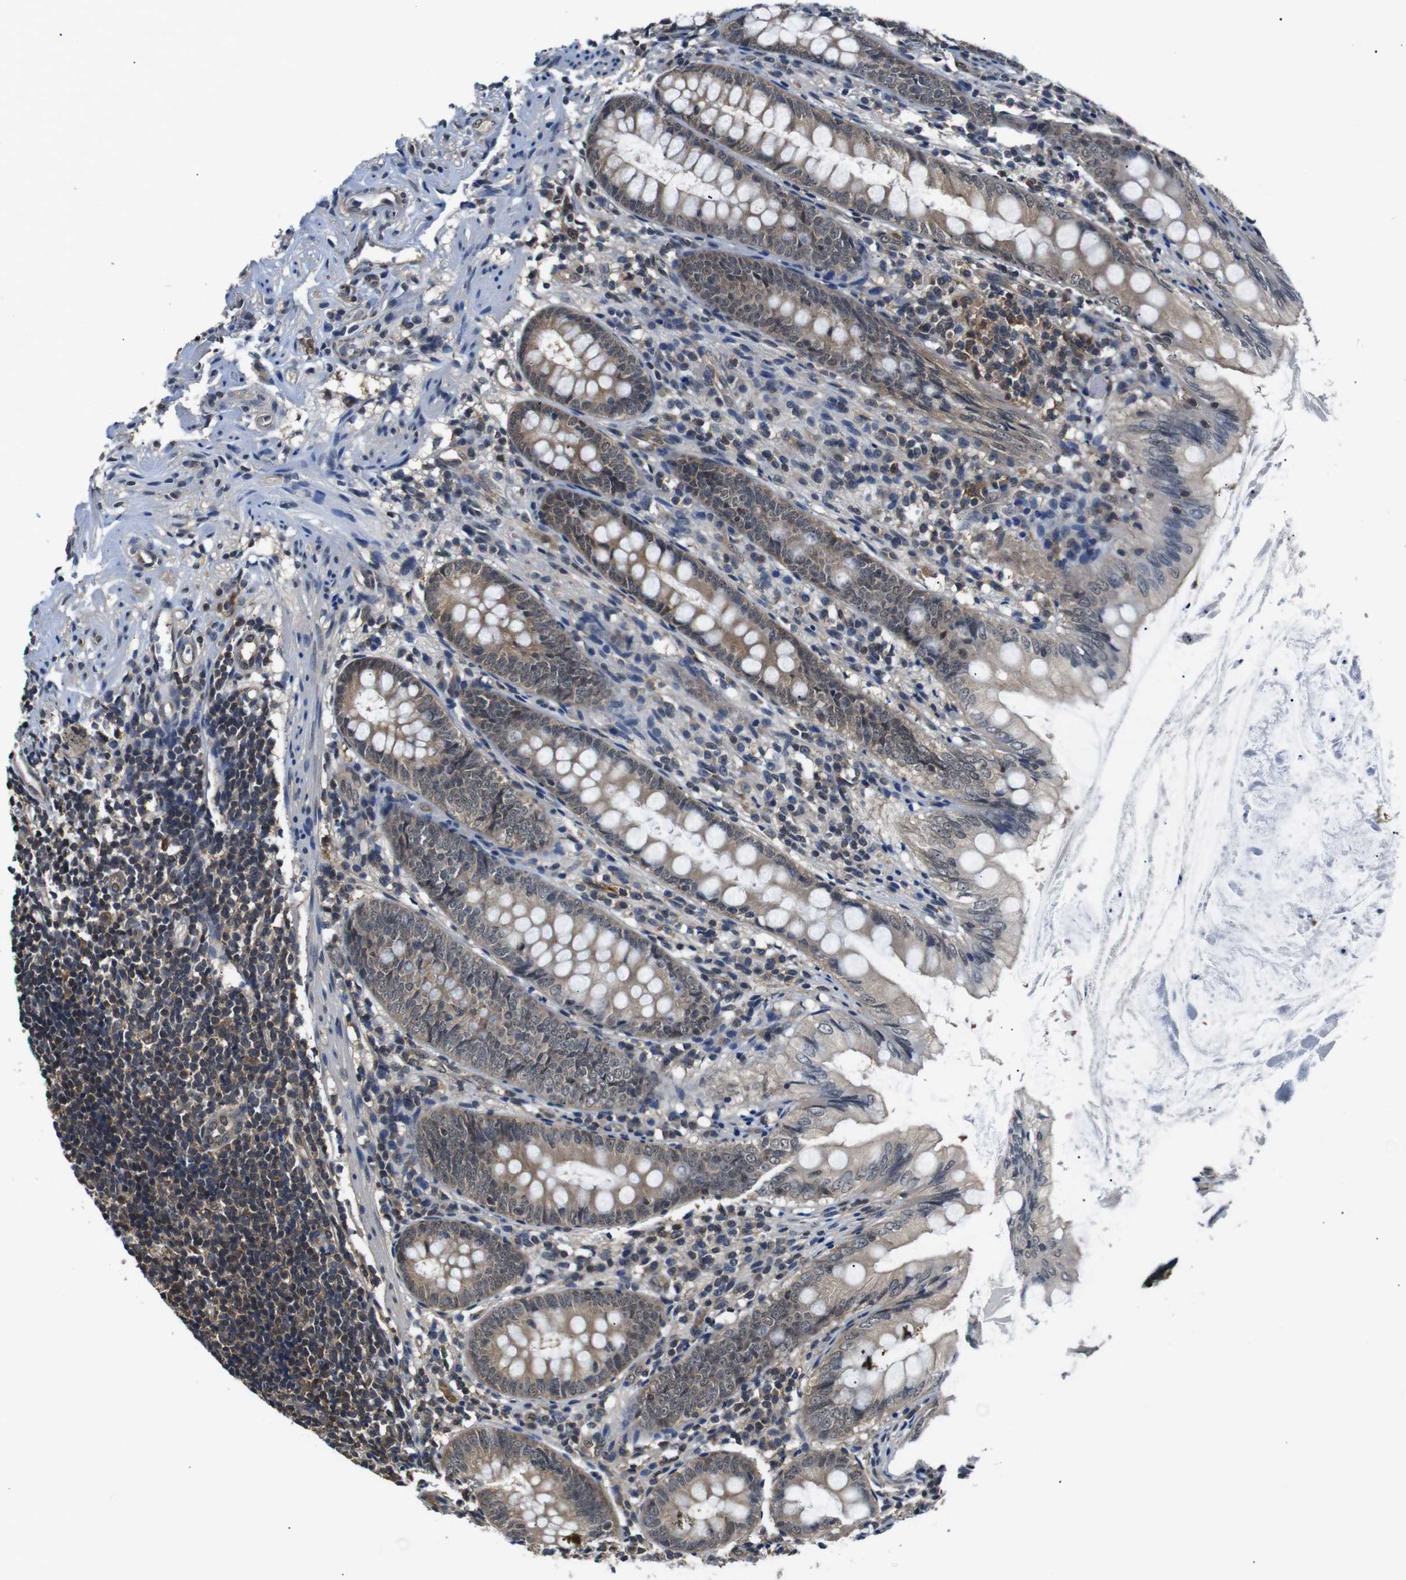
{"staining": {"intensity": "moderate", "quantity": ">75%", "location": "cytoplasmic/membranous"}, "tissue": "appendix", "cell_type": "Glandular cells", "image_type": "normal", "snomed": [{"axis": "morphology", "description": "Normal tissue, NOS"}, {"axis": "topography", "description": "Appendix"}], "caption": "Immunohistochemistry micrograph of unremarkable appendix: appendix stained using IHC reveals medium levels of moderate protein expression localized specifically in the cytoplasmic/membranous of glandular cells, appearing as a cytoplasmic/membranous brown color.", "gene": "UBXN1", "patient": {"sex": "female", "age": 77}}